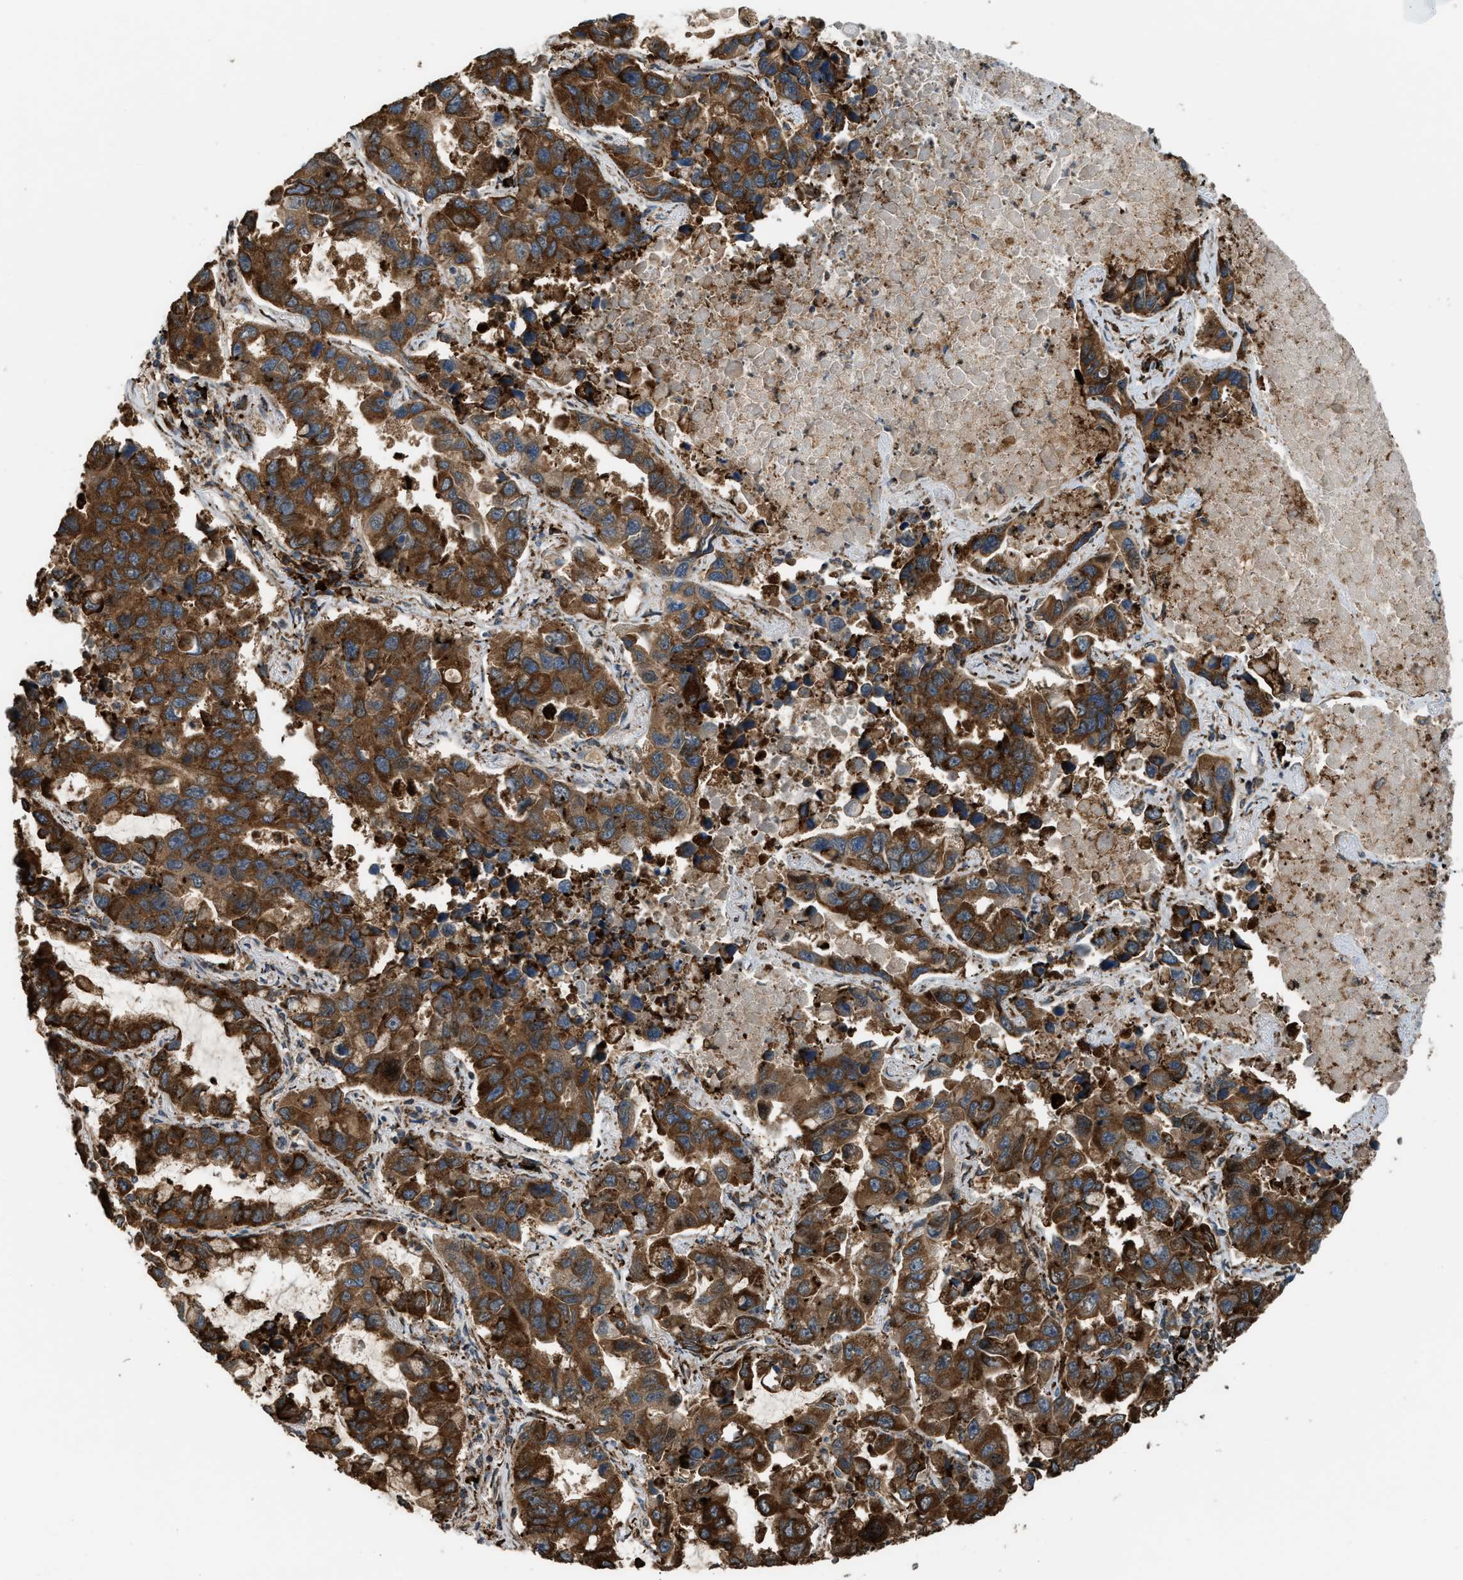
{"staining": {"intensity": "moderate", "quantity": ">75%", "location": "cytoplasmic/membranous"}, "tissue": "lung cancer", "cell_type": "Tumor cells", "image_type": "cancer", "snomed": [{"axis": "morphology", "description": "Adenocarcinoma, NOS"}, {"axis": "topography", "description": "Lung"}], "caption": "IHC (DAB (3,3'-diaminobenzidine)) staining of adenocarcinoma (lung) displays moderate cytoplasmic/membranous protein expression in approximately >75% of tumor cells.", "gene": "BAIAP2L1", "patient": {"sex": "male", "age": 64}}